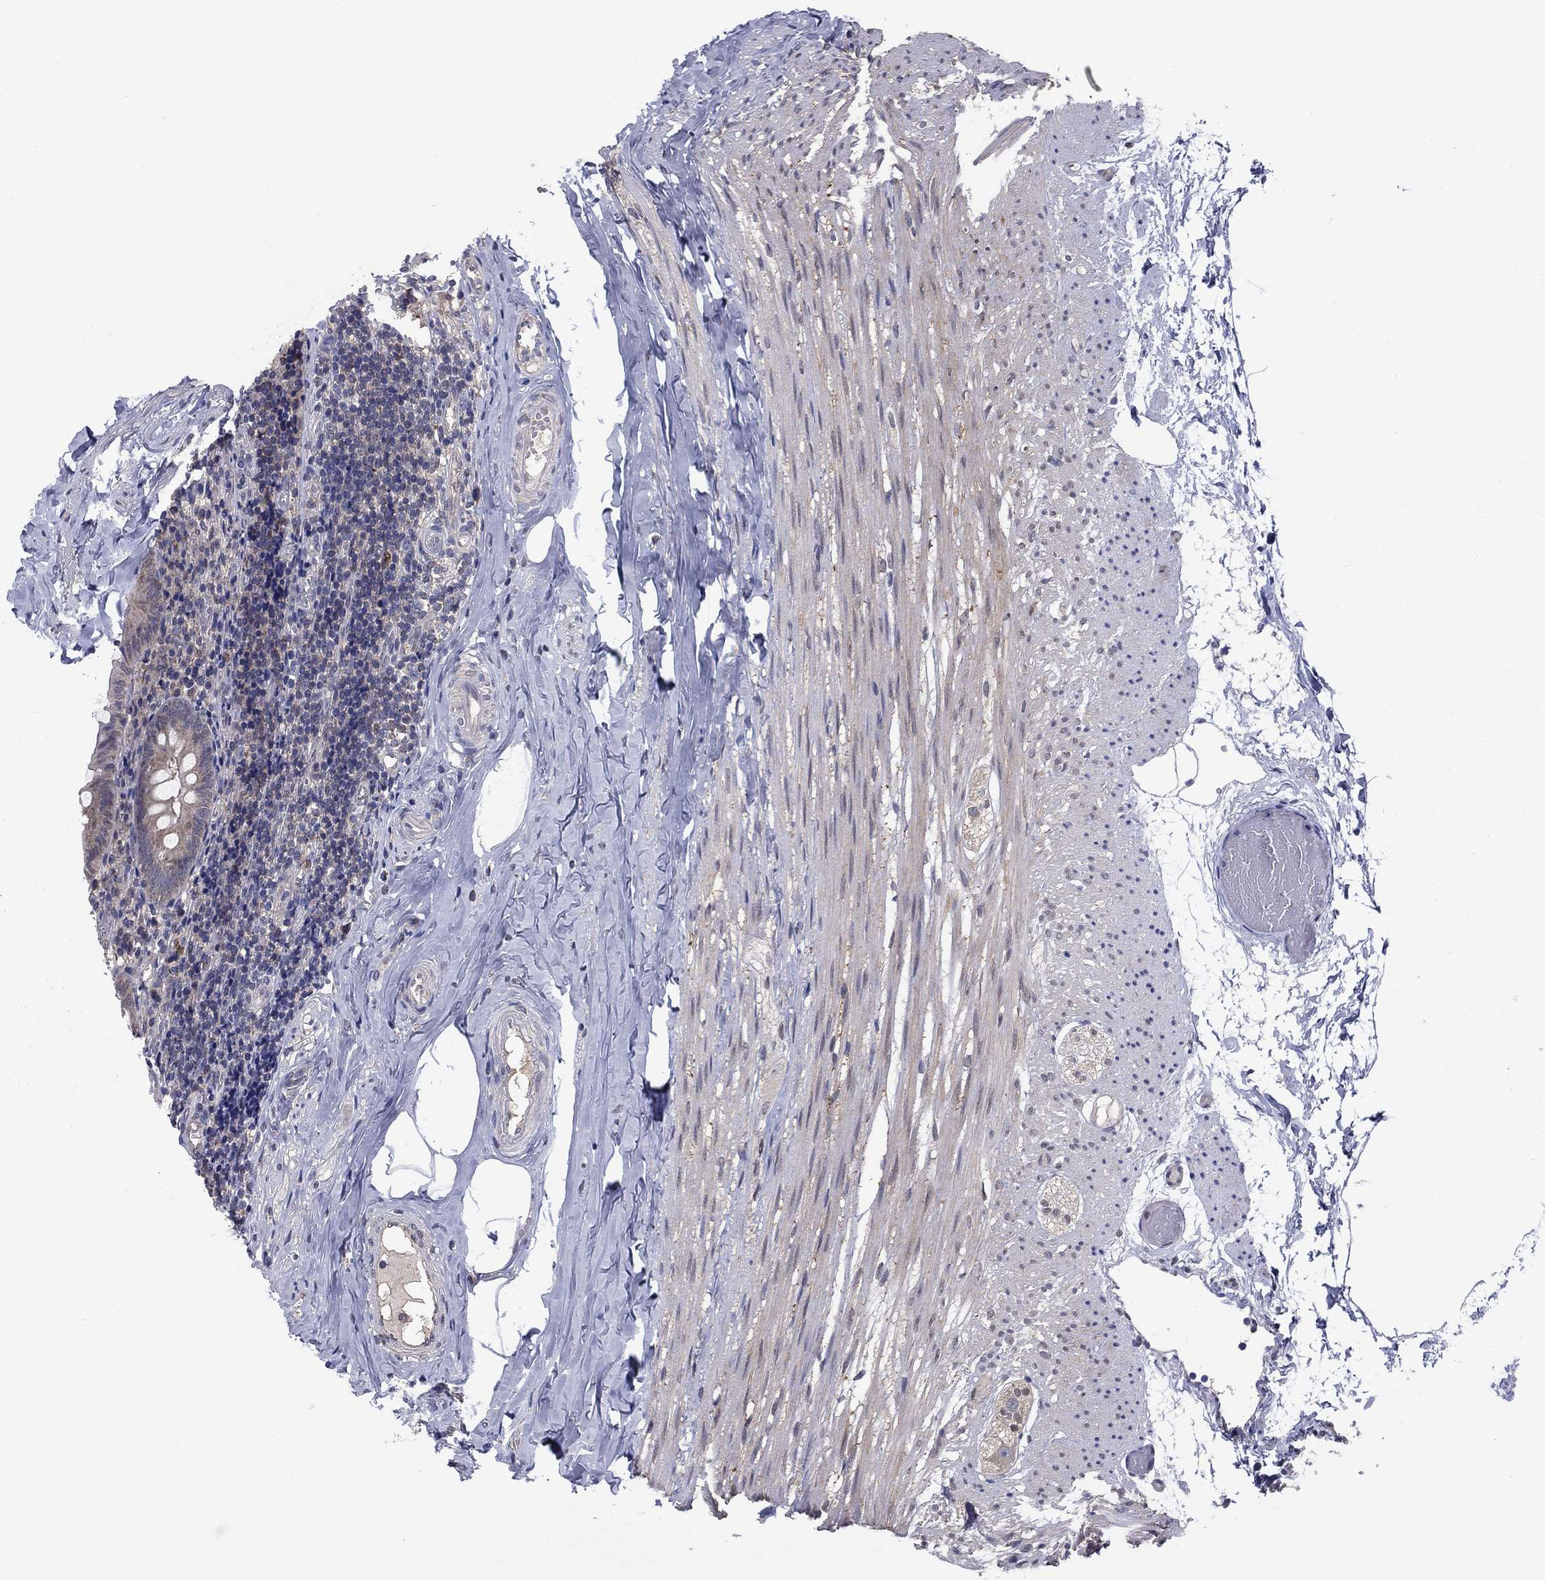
{"staining": {"intensity": "negative", "quantity": "none", "location": "none"}, "tissue": "appendix", "cell_type": "Glandular cells", "image_type": "normal", "snomed": [{"axis": "morphology", "description": "Normal tissue, NOS"}, {"axis": "topography", "description": "Appendix"}], "caption": "Immunohistochemistry (IHC) of benign appendix exhibits no positivity in glandular cells.", "gene": "GRHPR", "patient": {"sex": "female", "age": 23}}